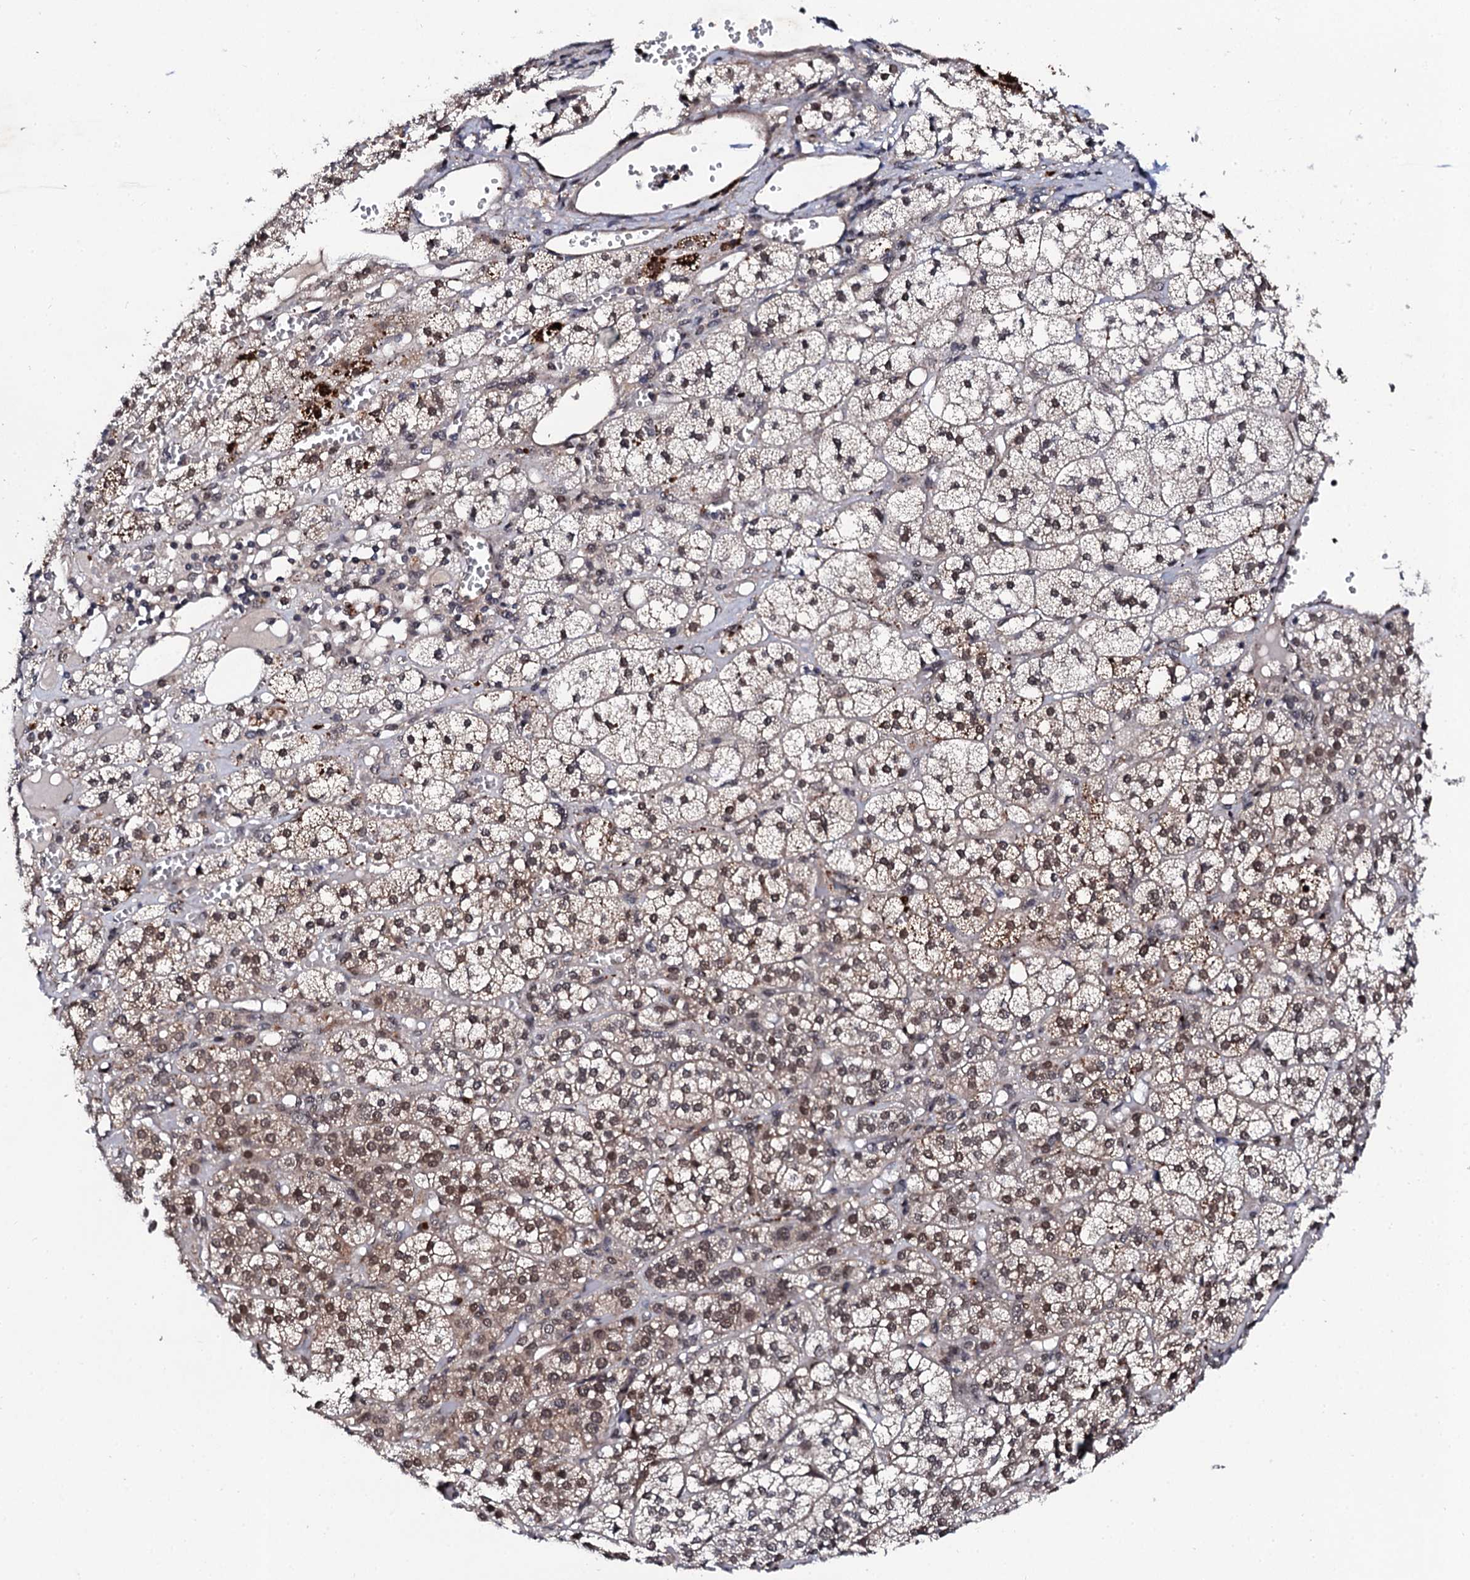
{"staining": {"intensity": "strong", "quantity": "25%-75%", "location": "nuclear"}, "tissue": "adrenal gland", "cell_type": "Glandular cells", "image_type": "normal", "snomed": [{"axis": "morphology", "description": "Normal tissue, NOS"}, {"axis": "topography", "description": "Adrenal gland"}], "caption": "The immunohistochemical stain highlights strong nuclear positivity in glandular cells of unremarkable adrenal gland. (brown staining indicates protein expression, while blue staining denotes nuclei).", "gene": "CSTF3", "patient": {"sex": "female", "age": 61}}